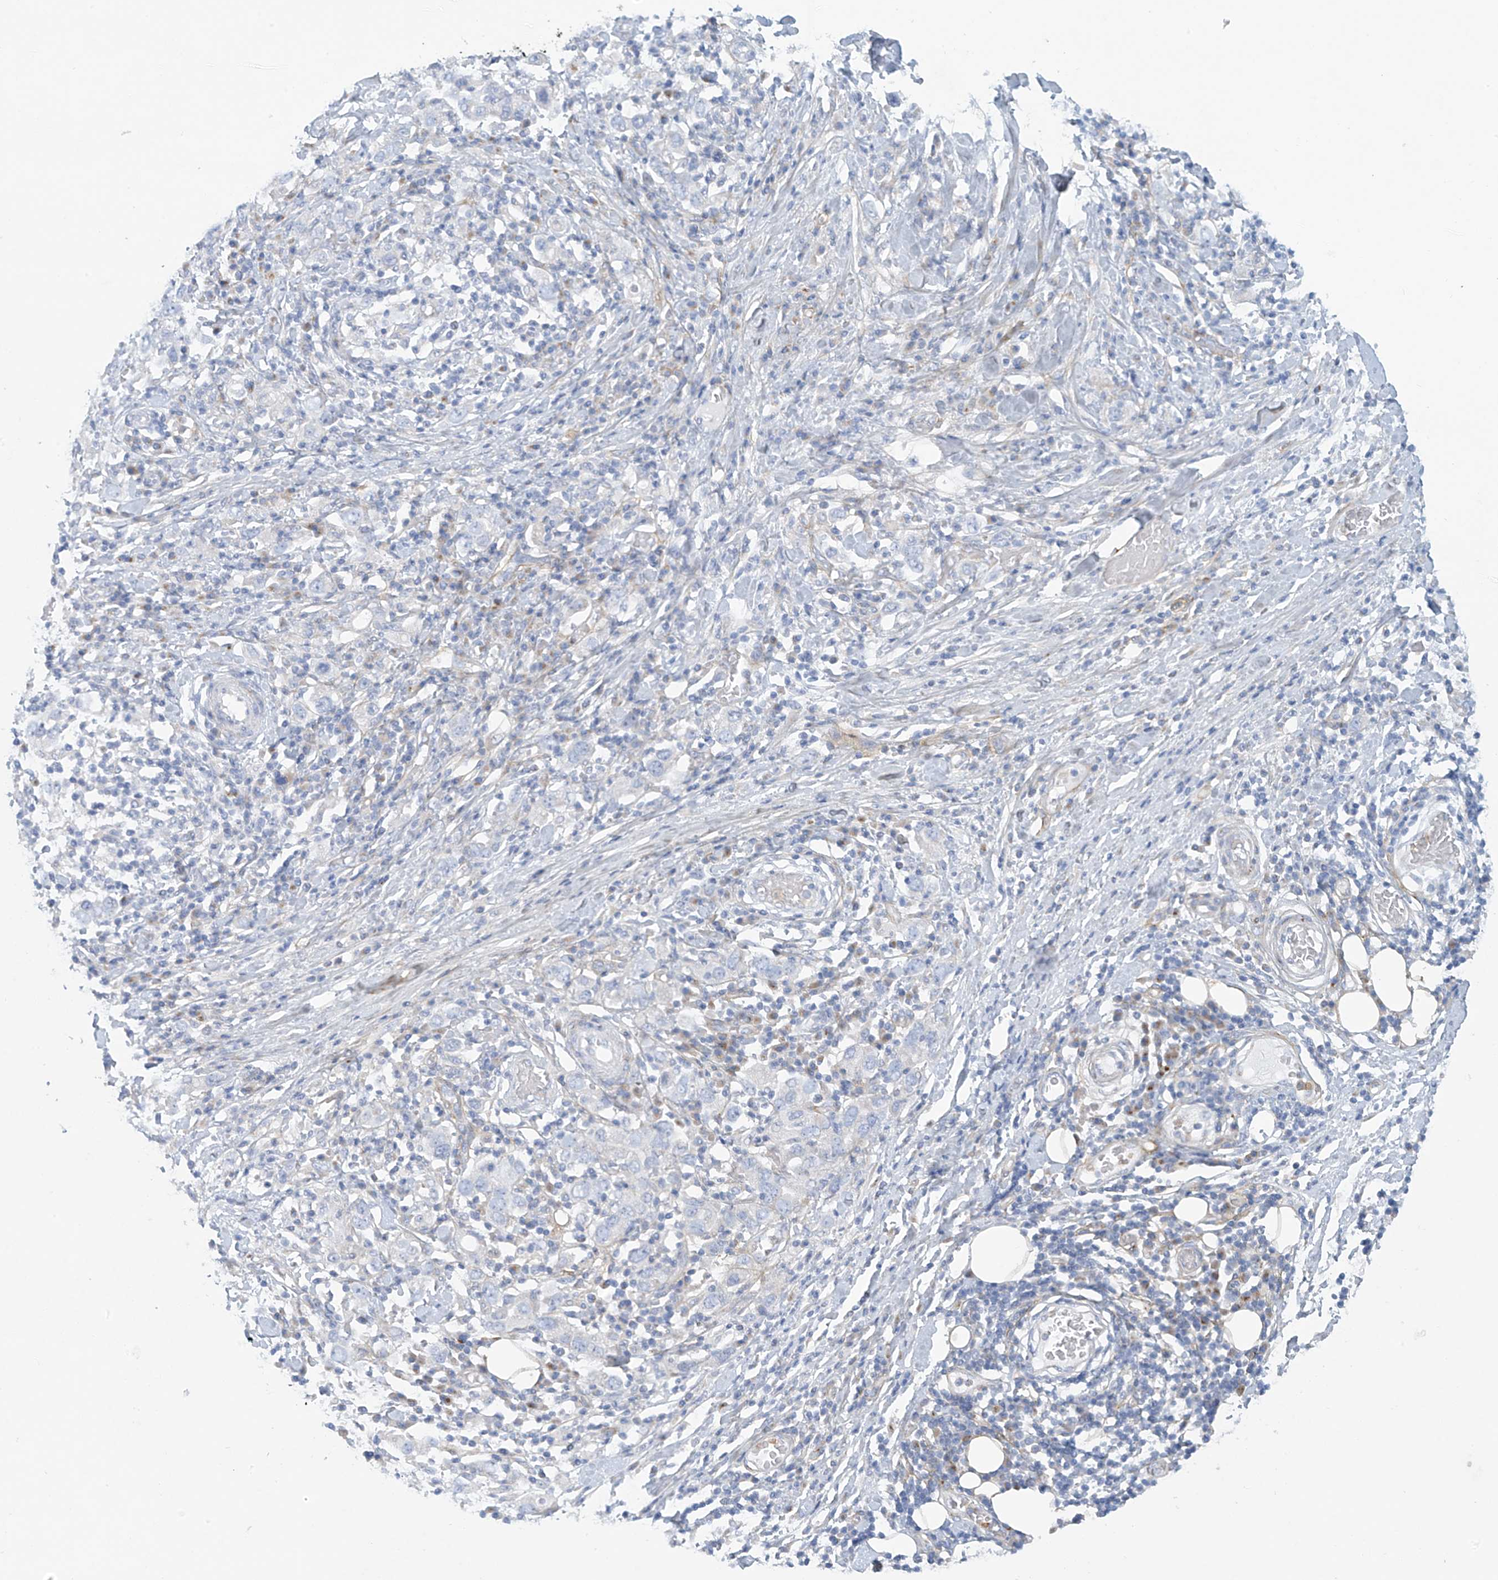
{"staining": {"intensity": "negative", "quantity": "none", "location": "none"}, "tissue": "stomach cancer", "cell_type": "Tumor cells", "image_type": "cancer", "snomed": [{"axis": "morphology", "description": "Adenocarcinoma, NOS"}, {"axis": "topography", "description": "Stomach, upper"}], "caption": "Immunohistochemistry image of neoplastic tissue: stomach adenocarcinoma stained with DAB (3,3'-diaminobenzidine) demonstrates no significant protein expression in tumor cells.", "gene": "TRMT2B", "patient": {"sex": "male", "age": 62}}